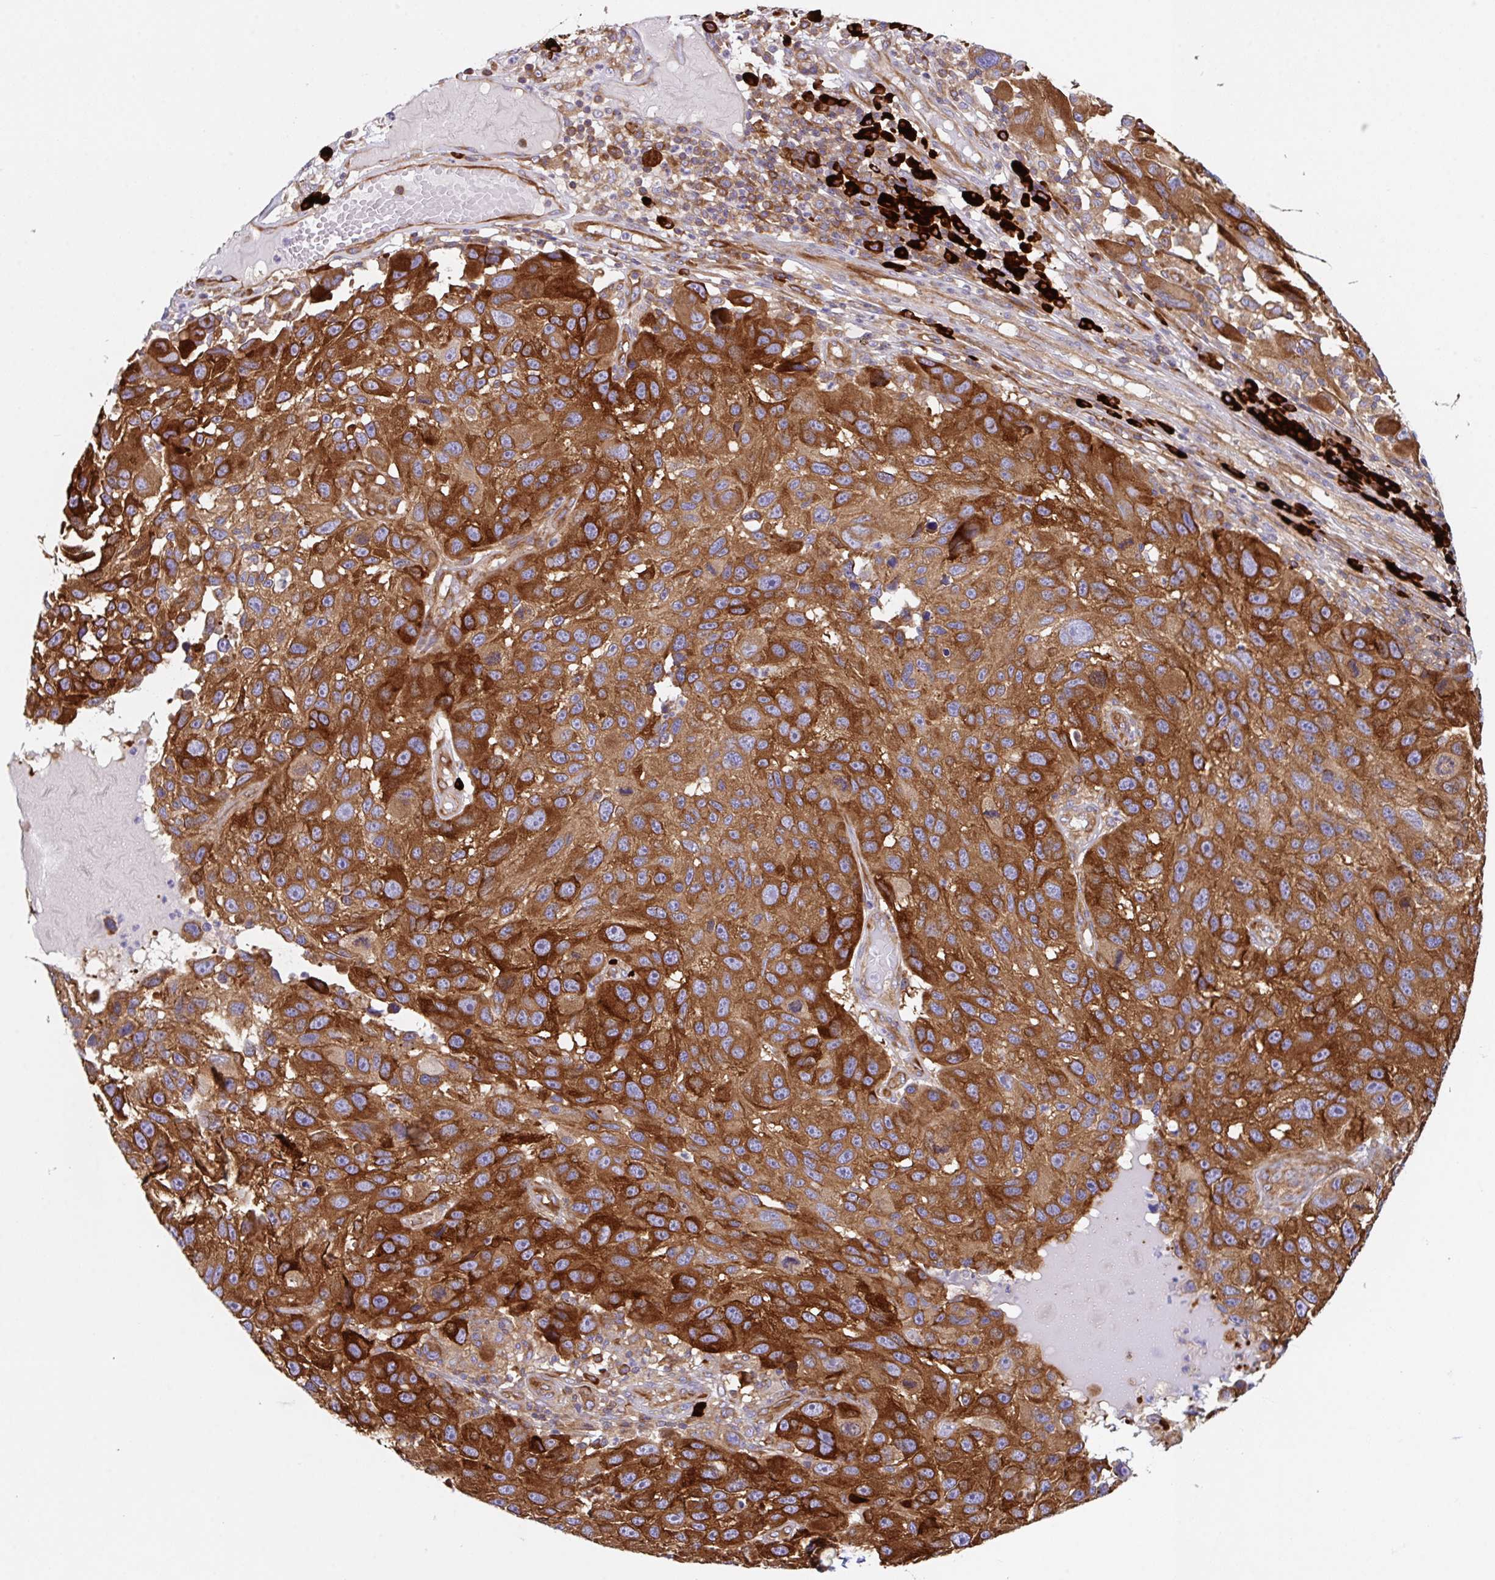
{"staining": {"intensity": "strong", "quantity": ">75%", "location": "cytoplasmic/membranous"}, "tissue": "melanoma", "cell_type": "Tumor cells", "image_type": "cancer", "snomed": [{"axis": "morphology", "description": "Malignant melanoma, NOS"}, {"axis": "topography", "description": "Skin"}], "caption": "Protein staining of melanoma tissue exhibits strong cytoplasmic/membranous positivity in approximately >75% of tumor cells. (brown staining indicates protein expression, while blue staining denotes nuclei).", "gene": "YARS2", "patient": {"sex": "male", "age": 53}}